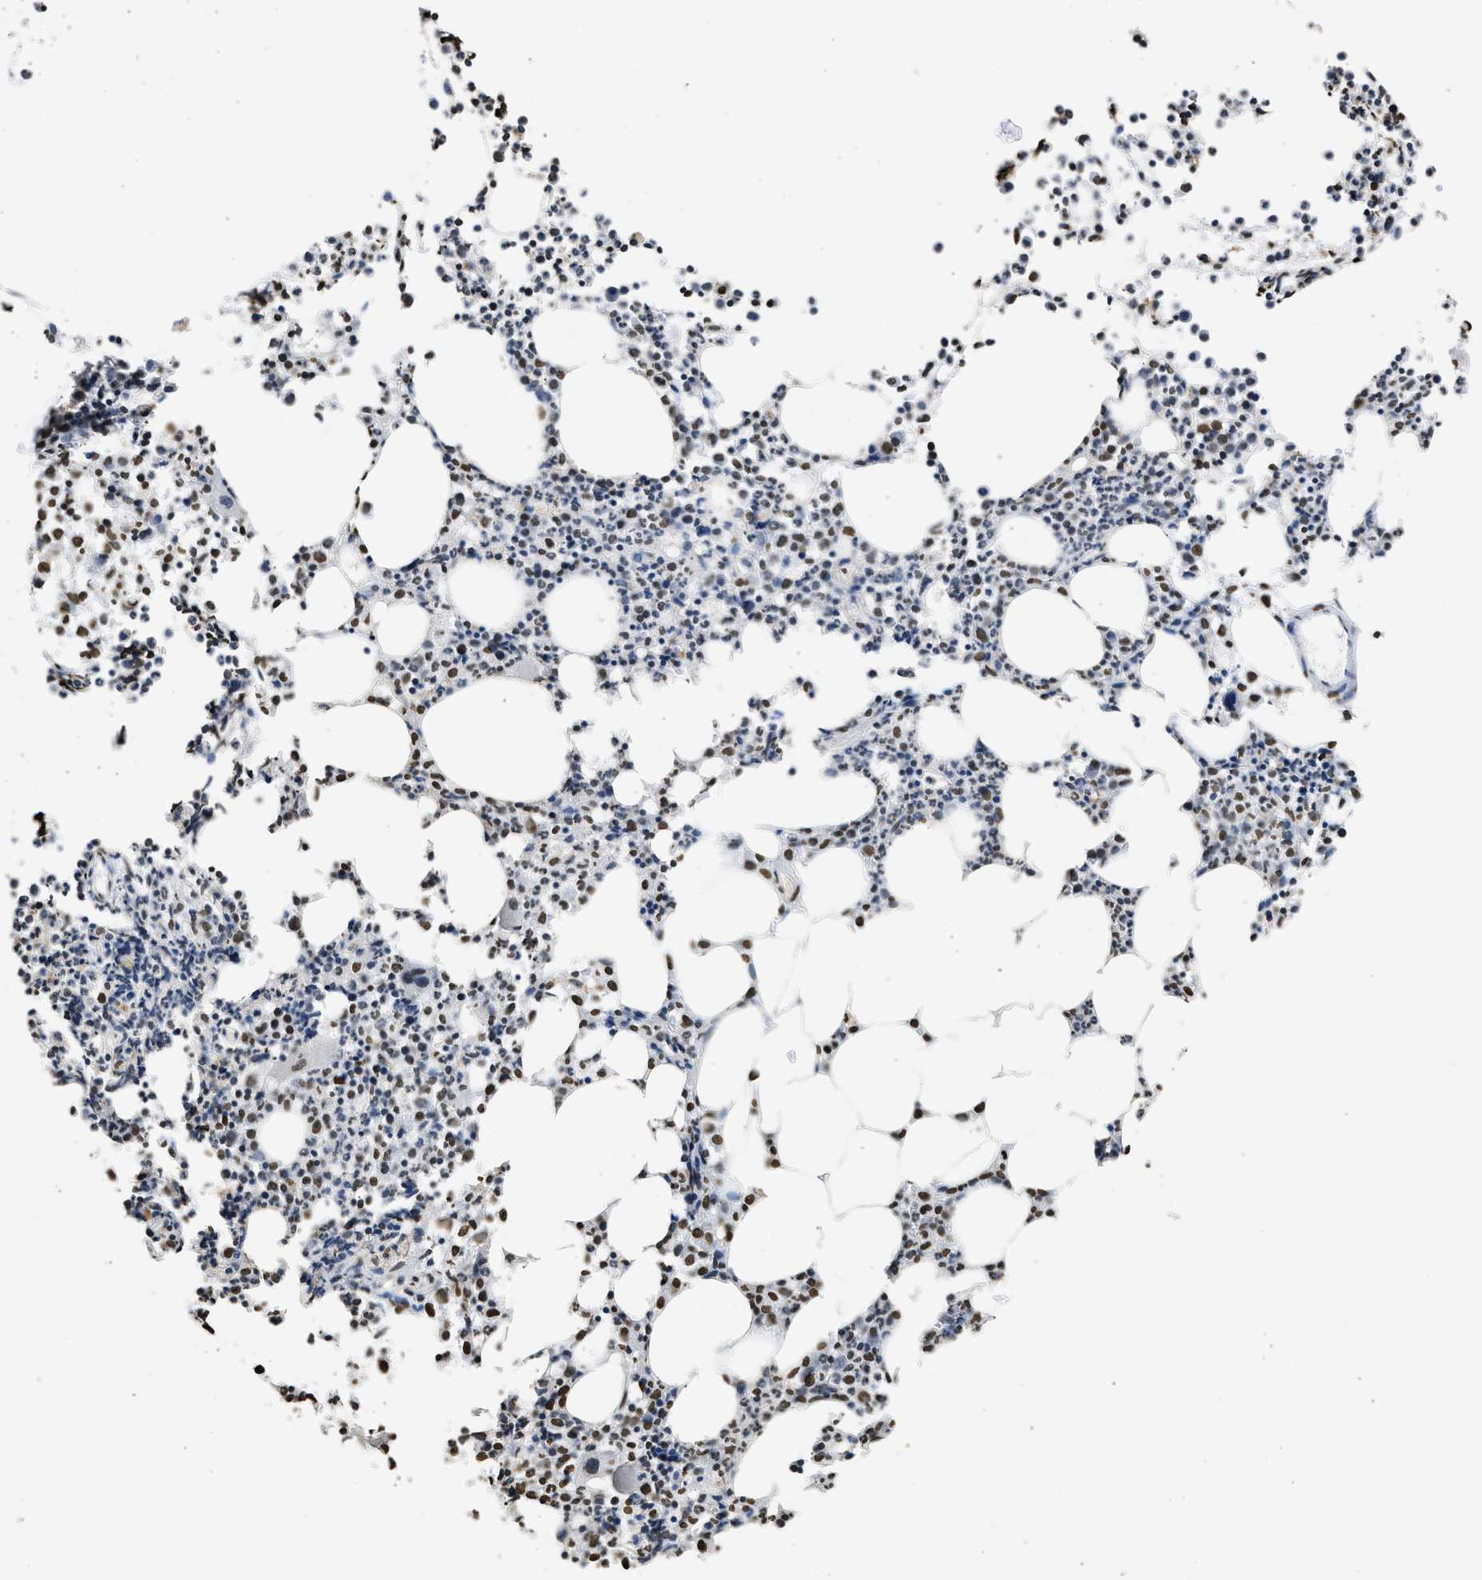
{"staining": {"intensity": "strong", "quantity": "25%-75%", "location": "nuclear"}, "tissue": "bone marrow", "cell_type": "Hematopoietic cells", "image_type": "normal", "snomed": [{"axis": "morphology", "description": "Normal tissue, NOS"}, {"axis": "morphology", "description": "Inflammation, NOS"}, {"axis": "topography", "description": "Bone marrow"}], "caption": "This is a micrograph of immunohistochemistry staining of benign bone marrow, which shows strong staining in the nuclear of hematopoietic cells.", "gene": "RRAGC", "patient": {"sex": "female", "age": 53}}